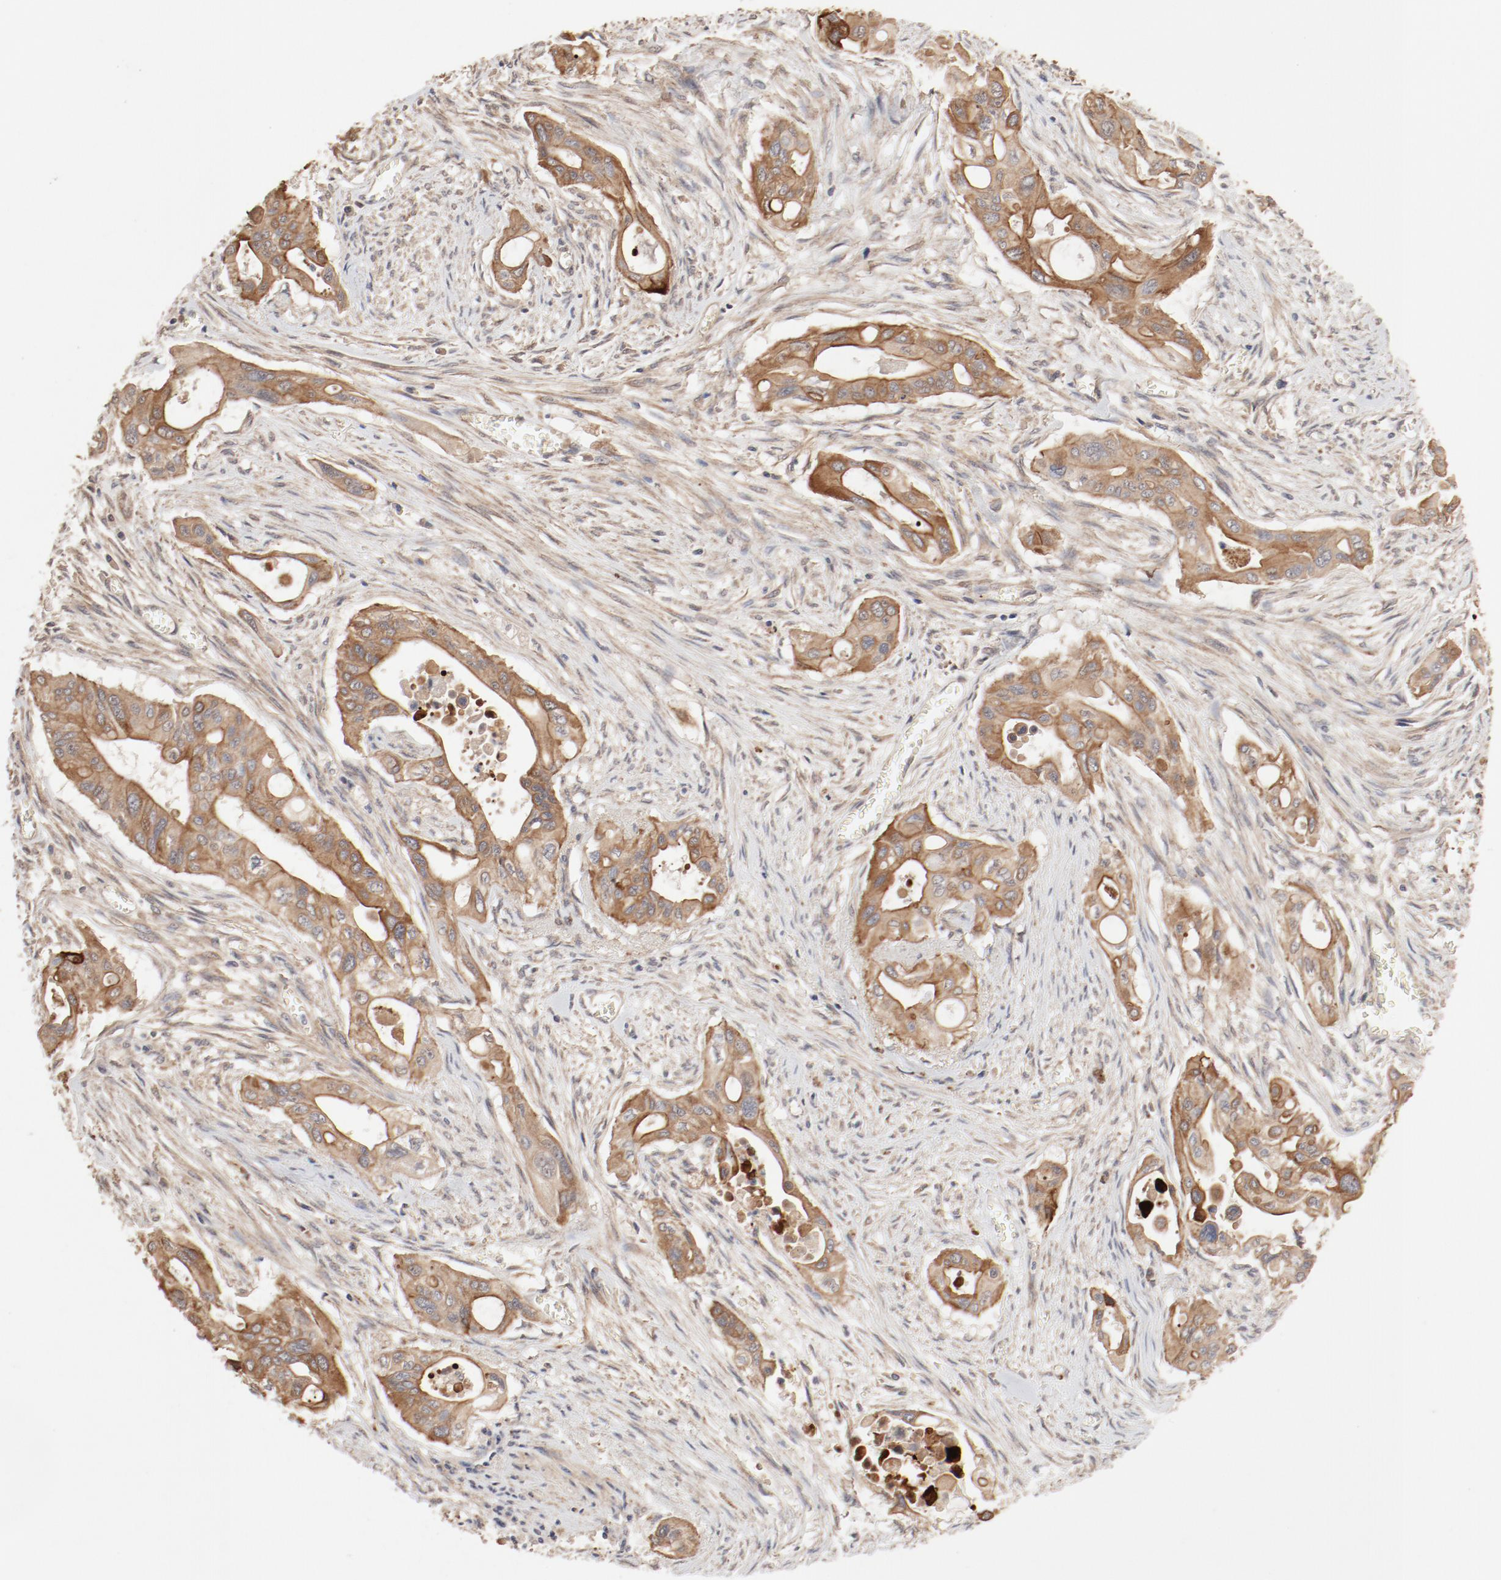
{"staining": {"intensity": "moderate", "quantity": ">75%", "location": "cytoplasmic/membranous"}, "tissue": "pancreatic cancer", "cell_type": "Tumor cells", "image_type": "cancer", "snomed": [{"axis": "morphology", "description": "Adenocarcinoma, NOS"}, {"axis": "topography", "description": "Pancreas"}], "caption": "The image reveals a brown stain indicating the presence of a protein in the cytoplasmic/membranous of tumor cells in pancreatic cancer.", "gene": "IL3RA", "patient": {"sex": "male", "age": 77}}